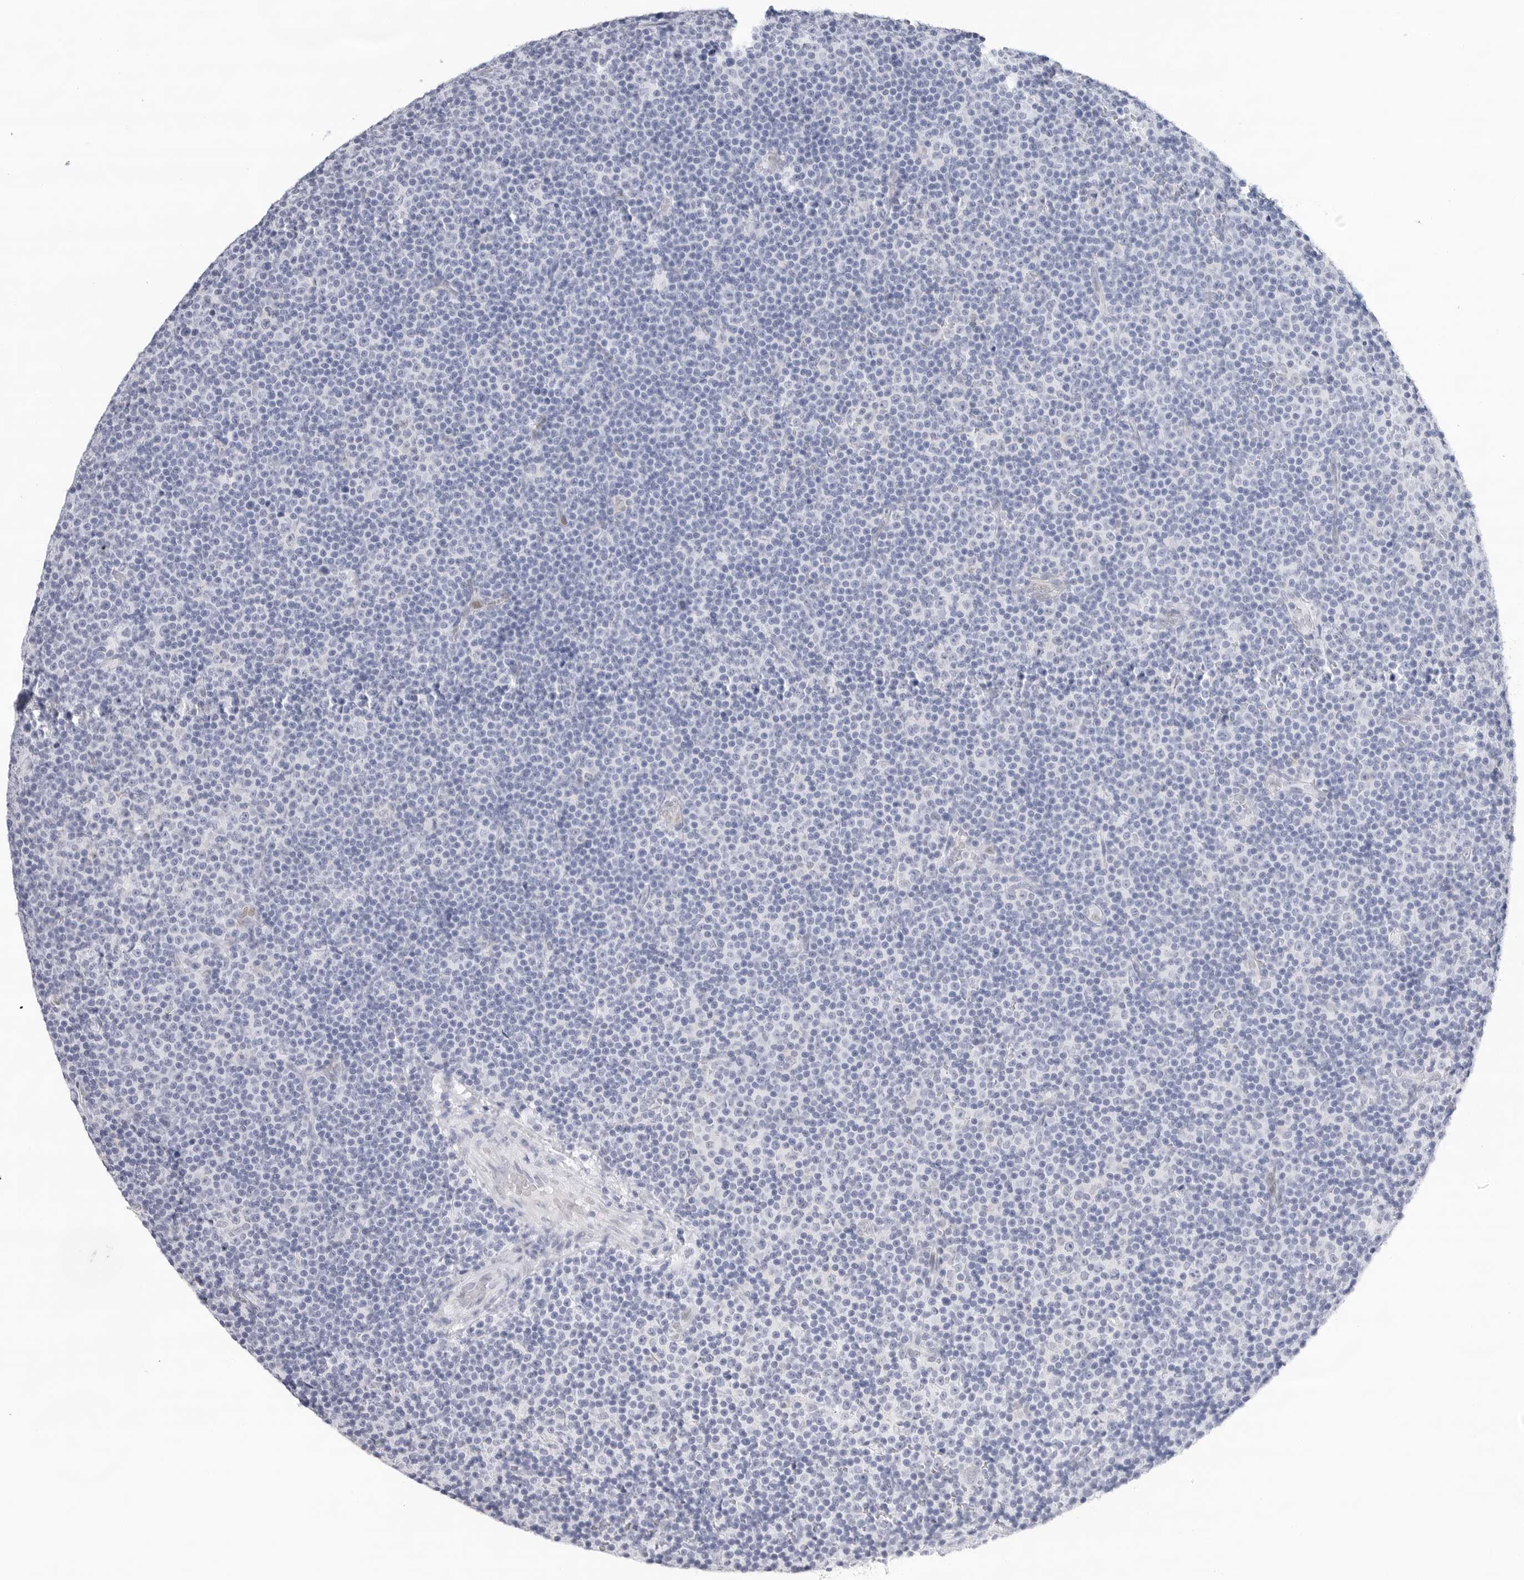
{"staining": {"intensity": "negative", "quantity": "none", "location": "none"}, "tissue": "lymphoma", "cell_type": "Tumor cells", "image_type": "cancer", "snomed": [{"axis": "morphology", "description": "Malignant lymphoma, non-Hodgkin's type, Low grade"}, {"axis": "topography", "description": "Lymph node"}], "caption": "Lymphoma stained for a protein using IHC demonstrates no staining tumor cells.", "gene": "SLC19A1", "patient": {"sex": "female", "age": 67}}